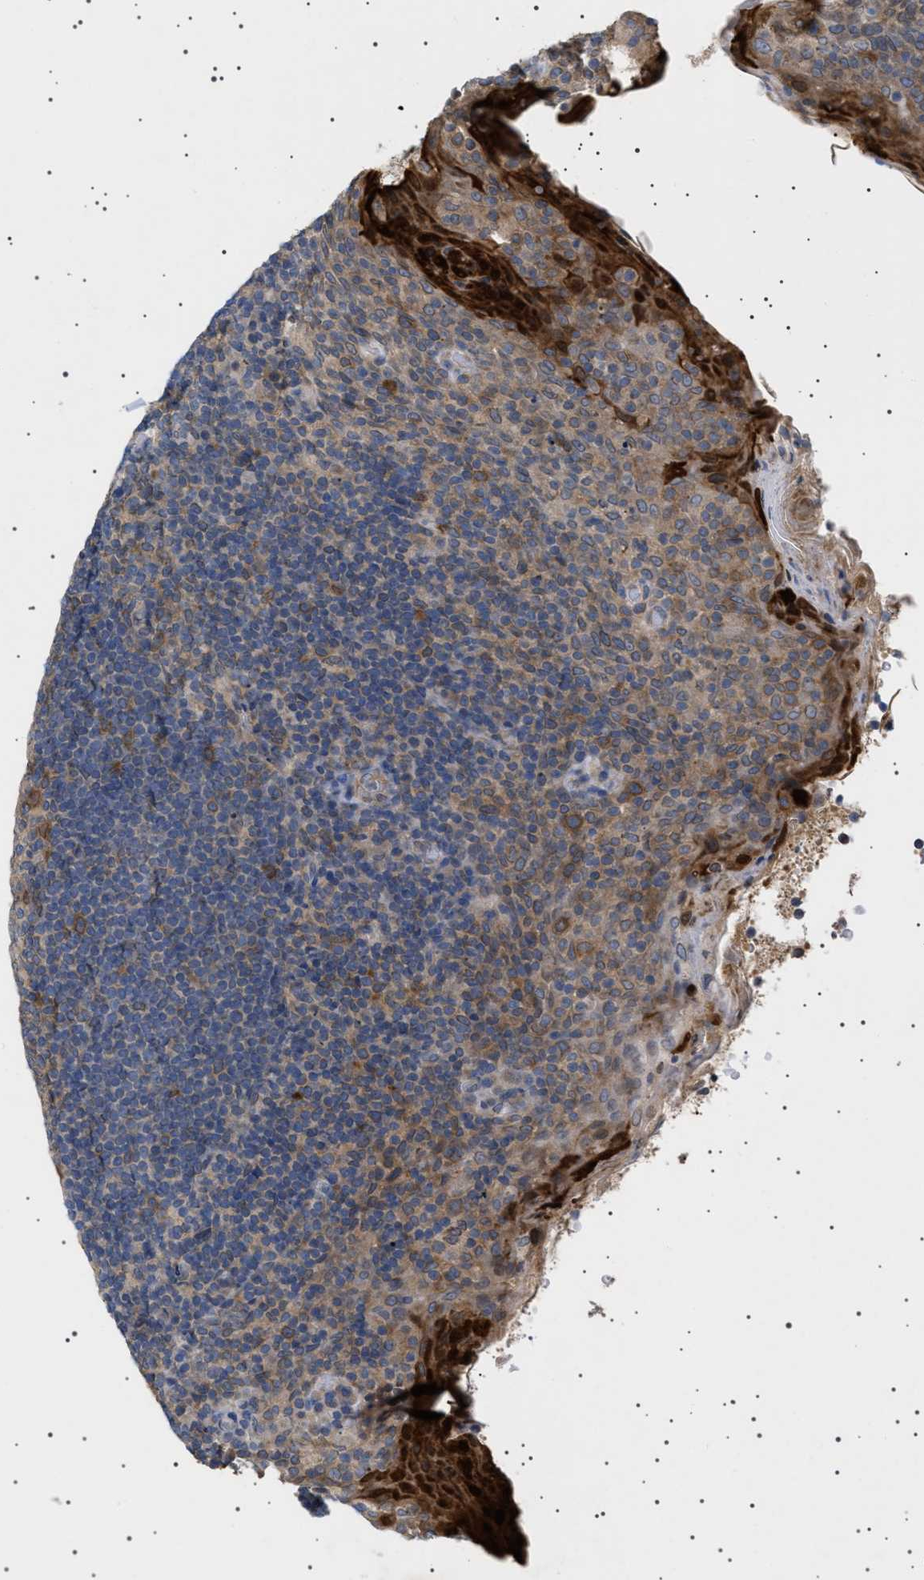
{"staining": {"intensity": "moderate", "quantity": ">75%", "location": "cytoplasmic/membranous"}, "tissue": "tonsil", "cell_type": "Germinal center cells", "image_type": "normal", "snomed": [{"axis": "morphology", "description": "Normal tissue, NOS"}, {"axis": "topography", "description": "Tonsil"}], "caption": "Immunohistochemistry micrograph of normal human tonsil stained for a protein (brown), which shows medium levels of moderate cytoplasmic/membranous staining in approximately >75% of germinal center cells.", "gene": "NUP93", "patient": {"sex": "male", "age": 17}}